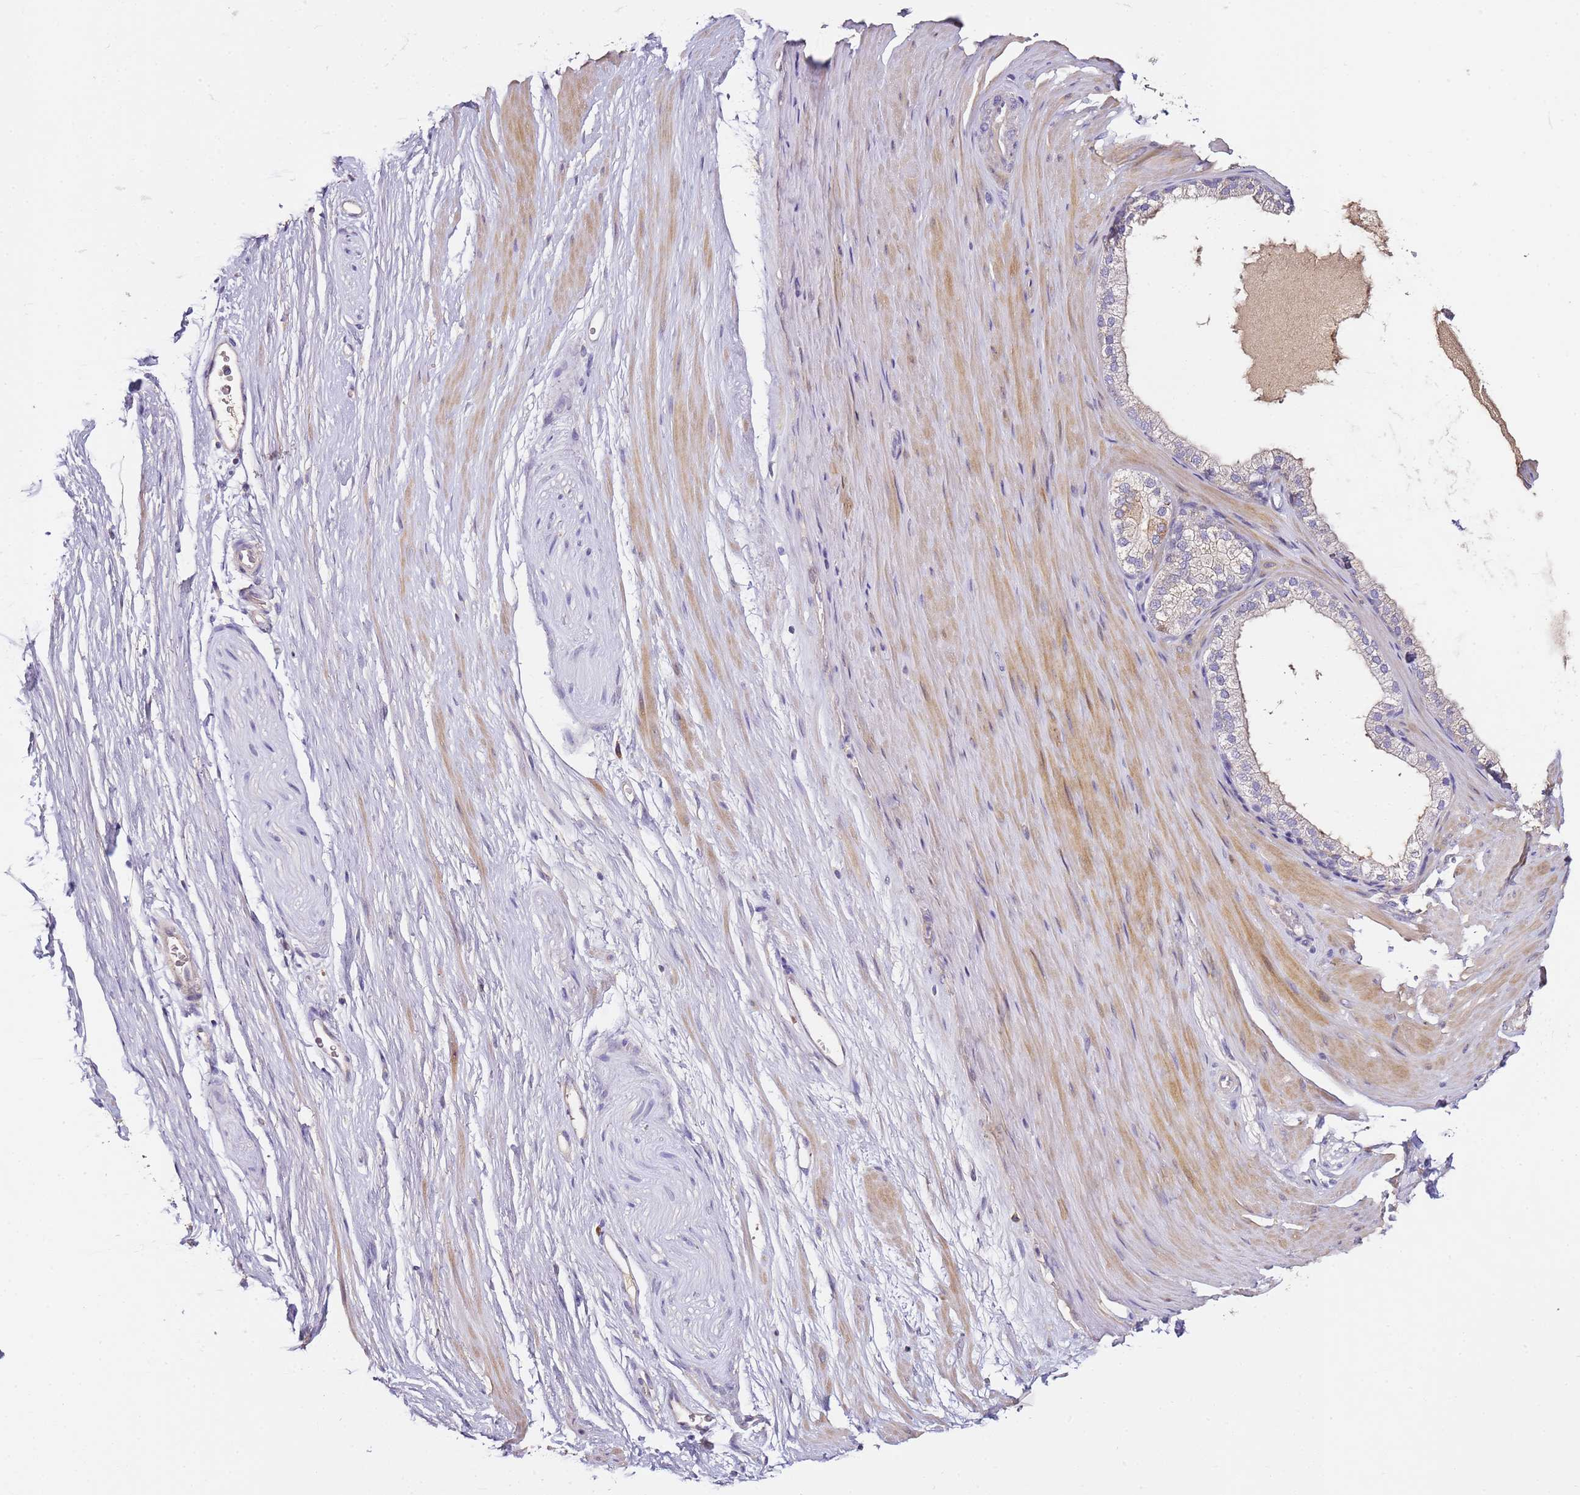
{"staining": {"intensity": "negative", "quantity": "none", "location": "none"}, "tissue": "adipose tissue", "cell_type": "Adipocytes", "image_type": "normal", "snomed": [{"axis": "morphology", "description": "Normal tissue, NOS"}, {"axis": "morphology", "description": "Adenocarcinoma, Low grade"}, {"axis": "topography", "description": "Prostate"}, {"axis": "topography", "description": "Peripheral nerve tissue"}], "caption": "Photomicrograph shows no significant protein positivity in adipocytes of unremarkable adipose tissue. (Immunohistochemistry, brightfield microscopy, high magnification).", "gene": "OR2B11", "patient": {"sex": "male", "age": 63}}